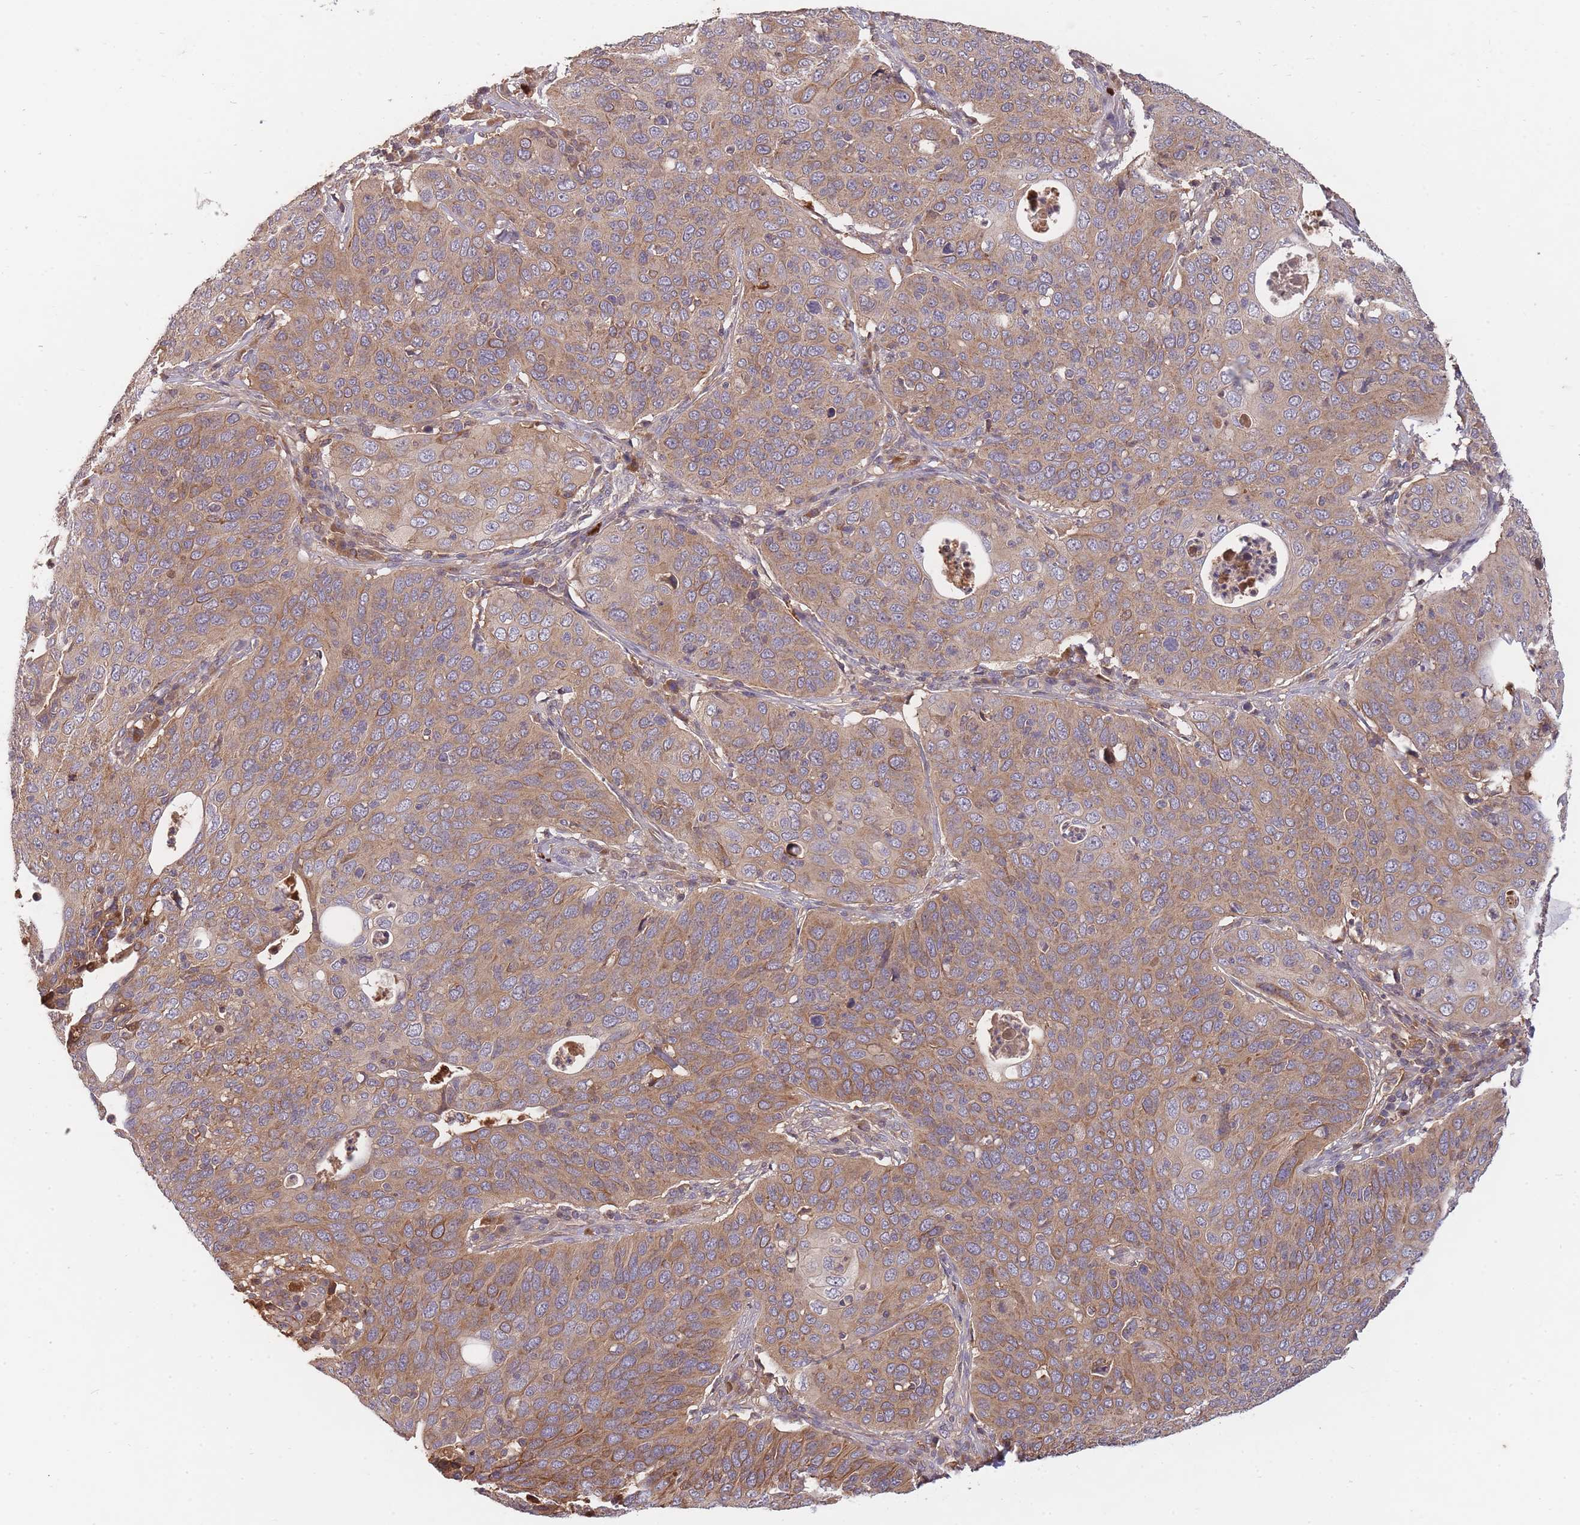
{"staining": {"intensity": "moderate", "quantity": ">75%", "location": "cytoplasmic/membranous"}, "tissue": "cervical cancer", "cell_type": "Tumor cells", "image_type": "cancer", "snomed": [{"axis": "morphology", "description": "Squamous cell carcinoma, NOS"}, {"axis": "topography", "description": "Cervix"}], "caption": "An image of human cervical cancer (squamous cell carcinoma) stained for a protein demonstrates moderate cytoplasmic/membranous brown staining in tumor cells.", "gene": "RALGDS", "patient": {"sex": "female", "age": 36}}